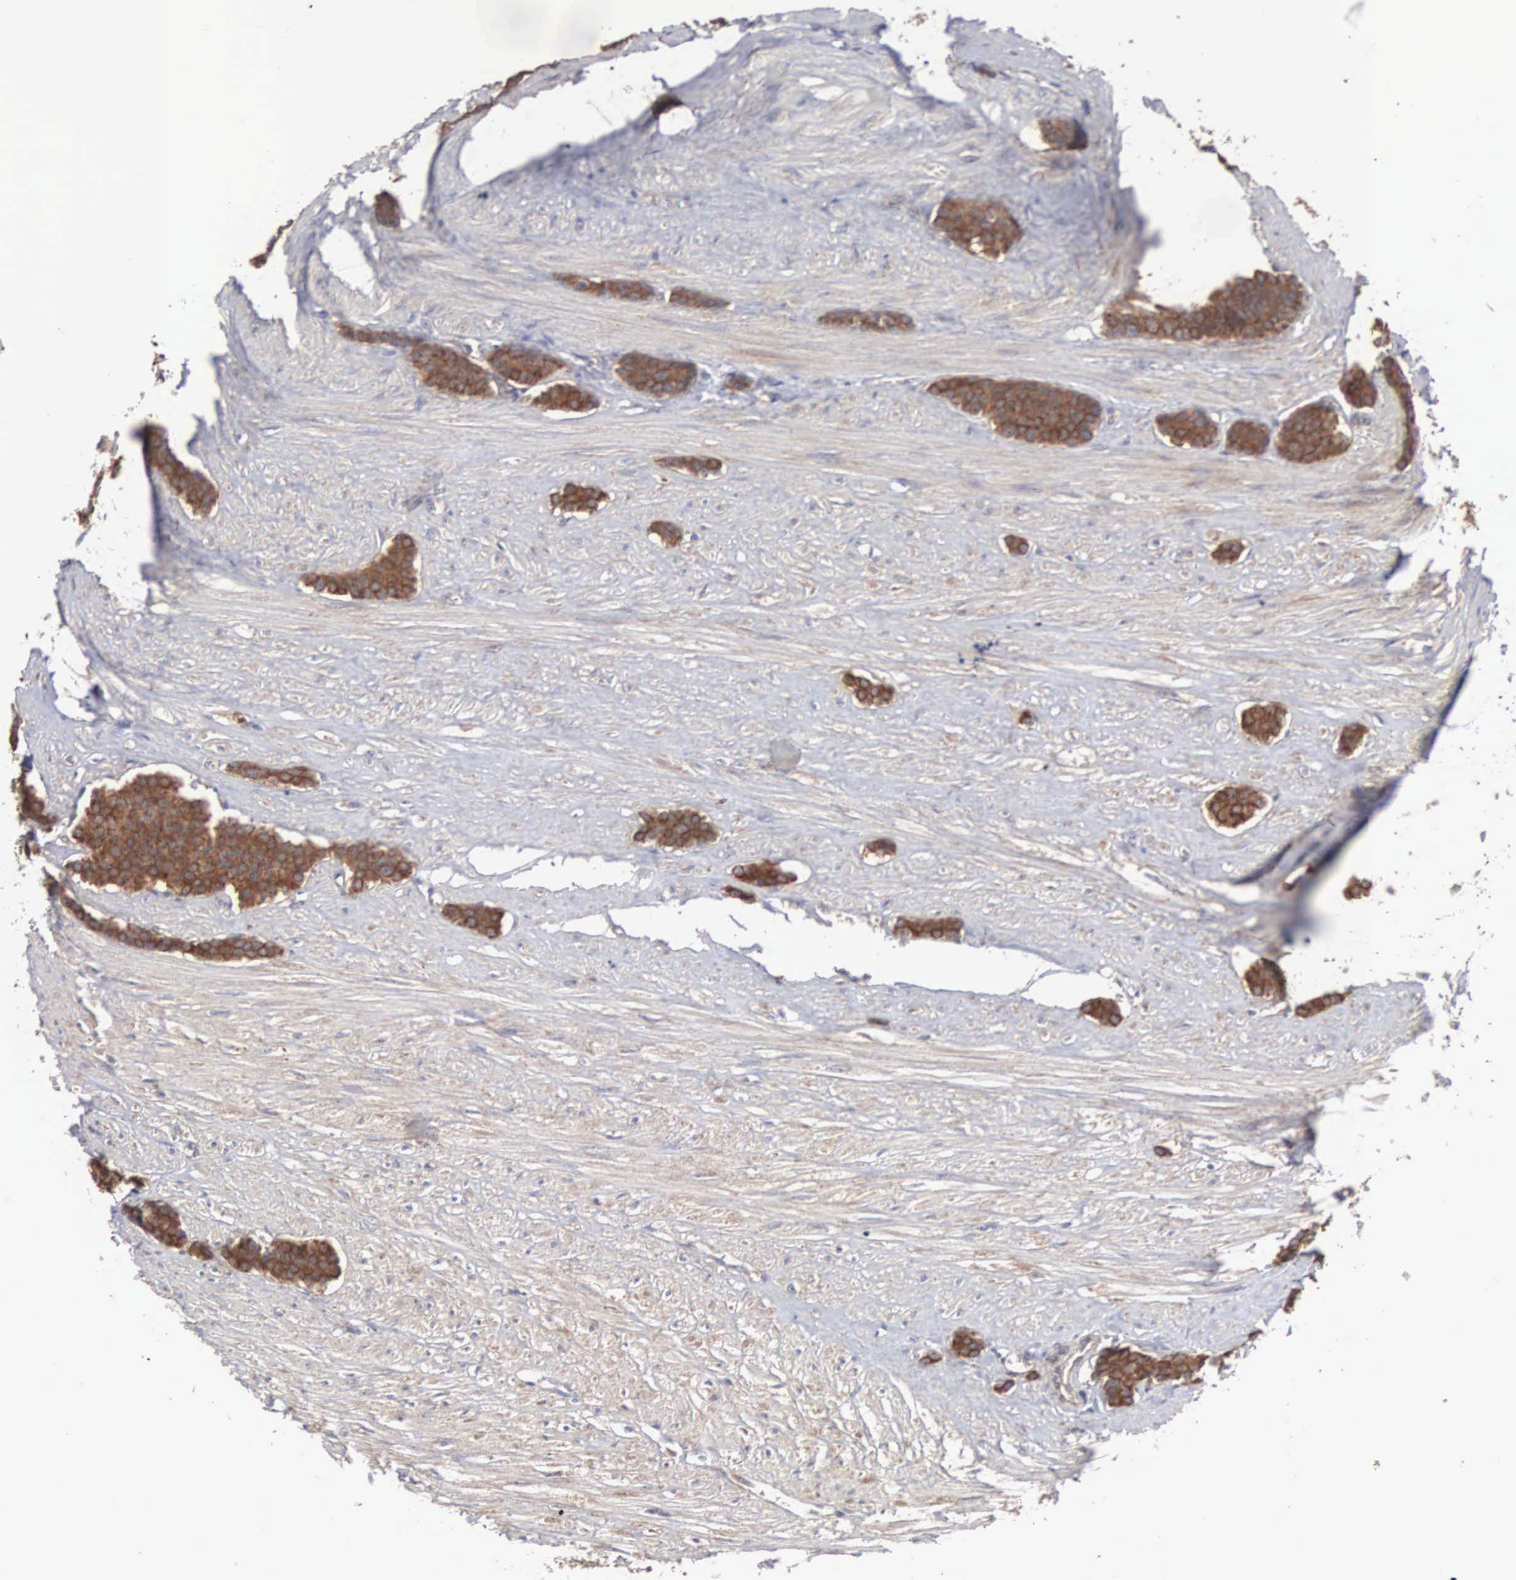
{"staining": {"intensity": "strong", "quantity": ">75%", "location": "cytoplasmic/membranous"}, "tissue": "carcinoid", "cell_type": "Tumor cells", "image_type": "cancer", "snomed": [{"axis": "morphology", "description": "Carcinoid, malignant, NOS"}, {"axis": "topography", "description": "Small intestine"}], "caption": "Carcinoid stained with immunohistochemistry exhibits strong cytoplasmic/membranous expression in about >75% of tumor cells. Immunohistochemistry (ihc) stains the protein of interest in brown and the nuclei are stained blue.", "gene": "INF2", "patient": {"sex": "male", "age": 60}}